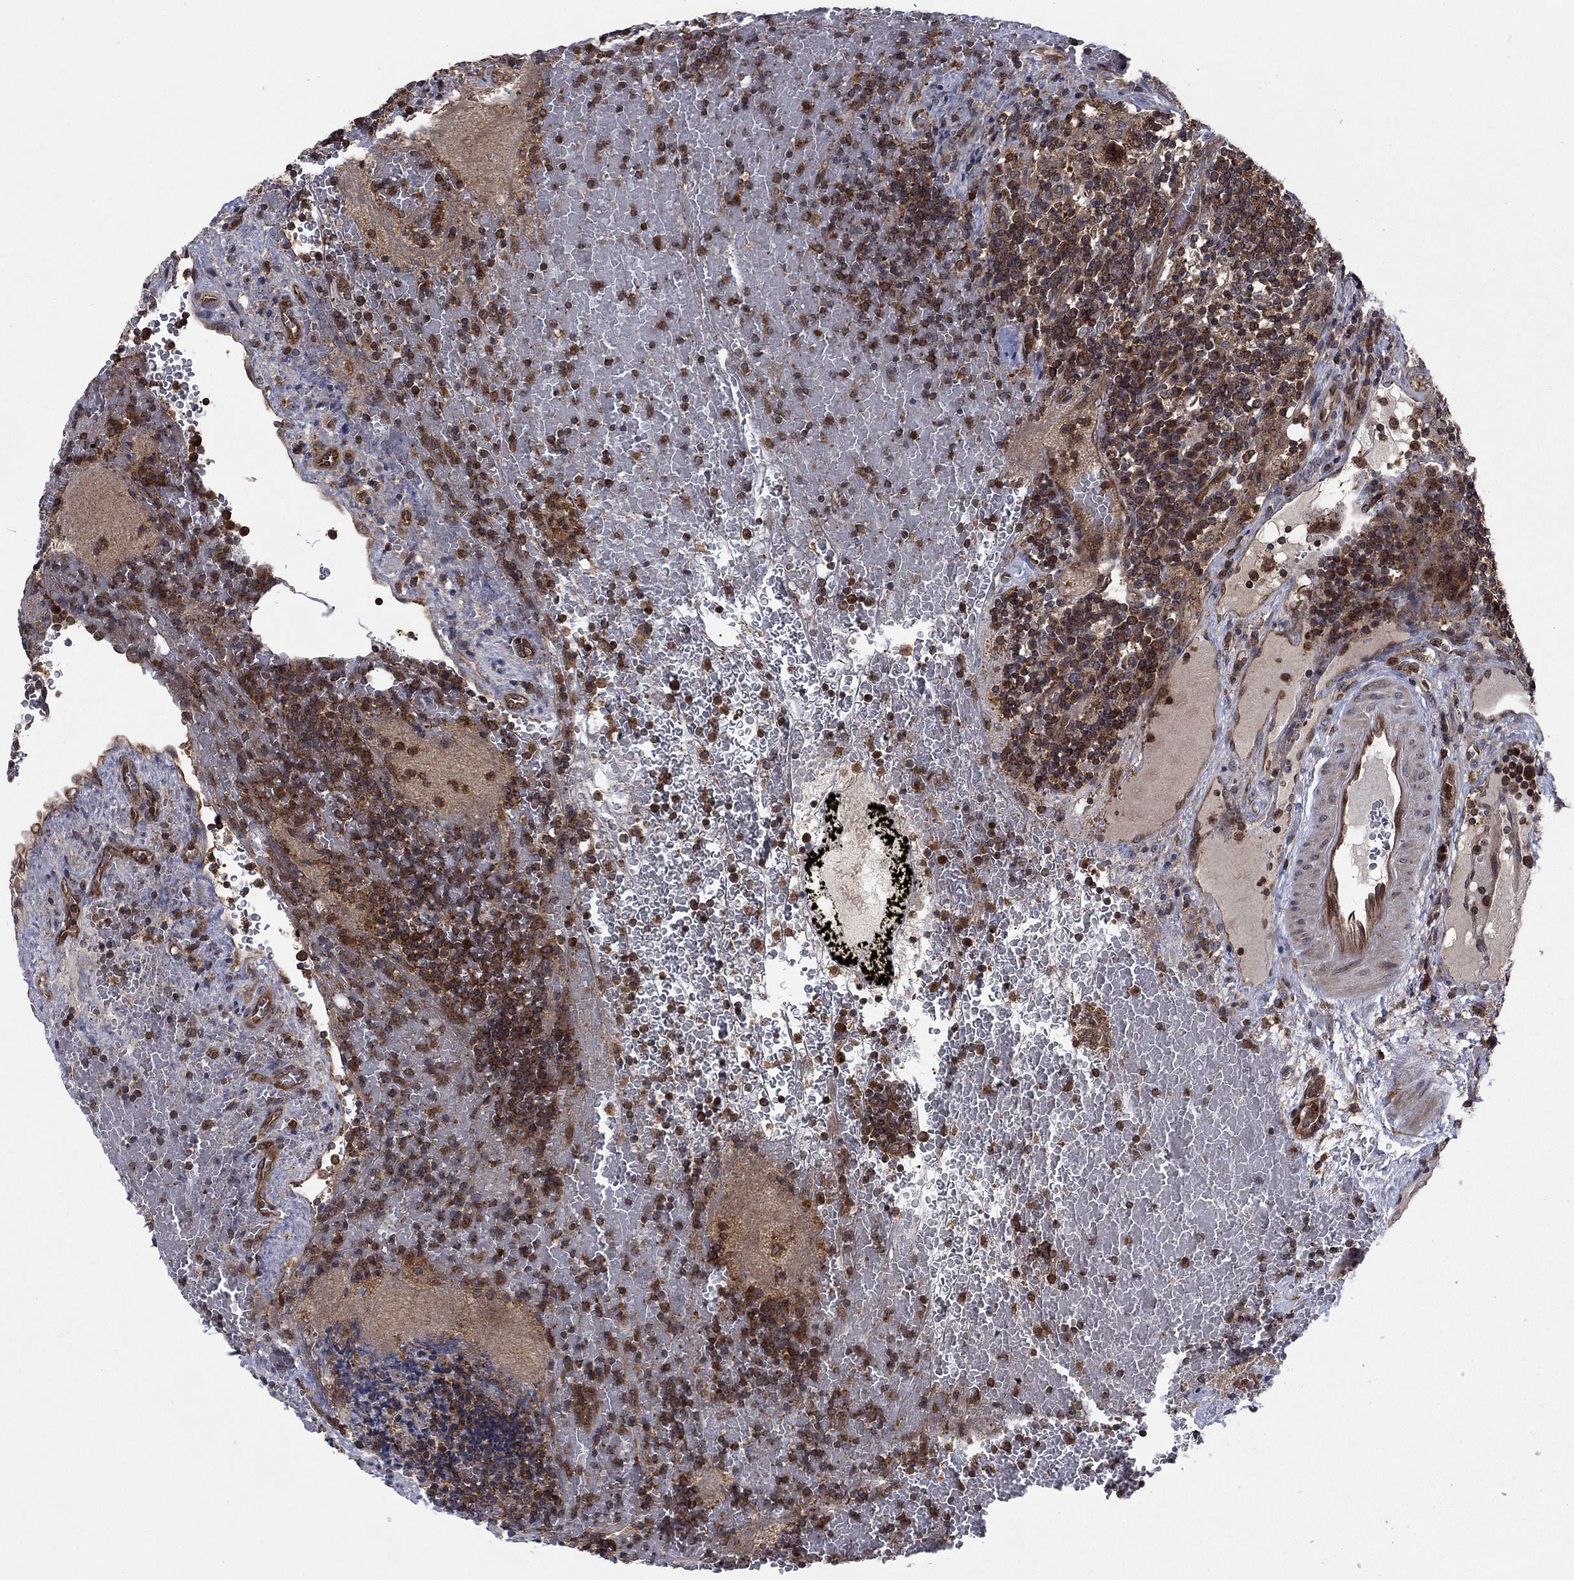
{"staining": {"intensity": "strong", "quantity": "25%-75%", "location": "cytoplasmic/membranous"}, "tissue": "lymph node", "cell_type": "Non-germinal center cells", "image_type": "normal", "snomed": [{"axis": "morphology", "description": "Normal tissue, NOS"}, {"axis": "topography", "description": "Lymph node"}], "caption": "Protein analysis of benign lymph node reveals strong cytoplasmic/membranous positivity in about 25%-75% of non-germinal center cells.", "gene": "IFI35", "patient": {"sex": "male", "age": 63}}